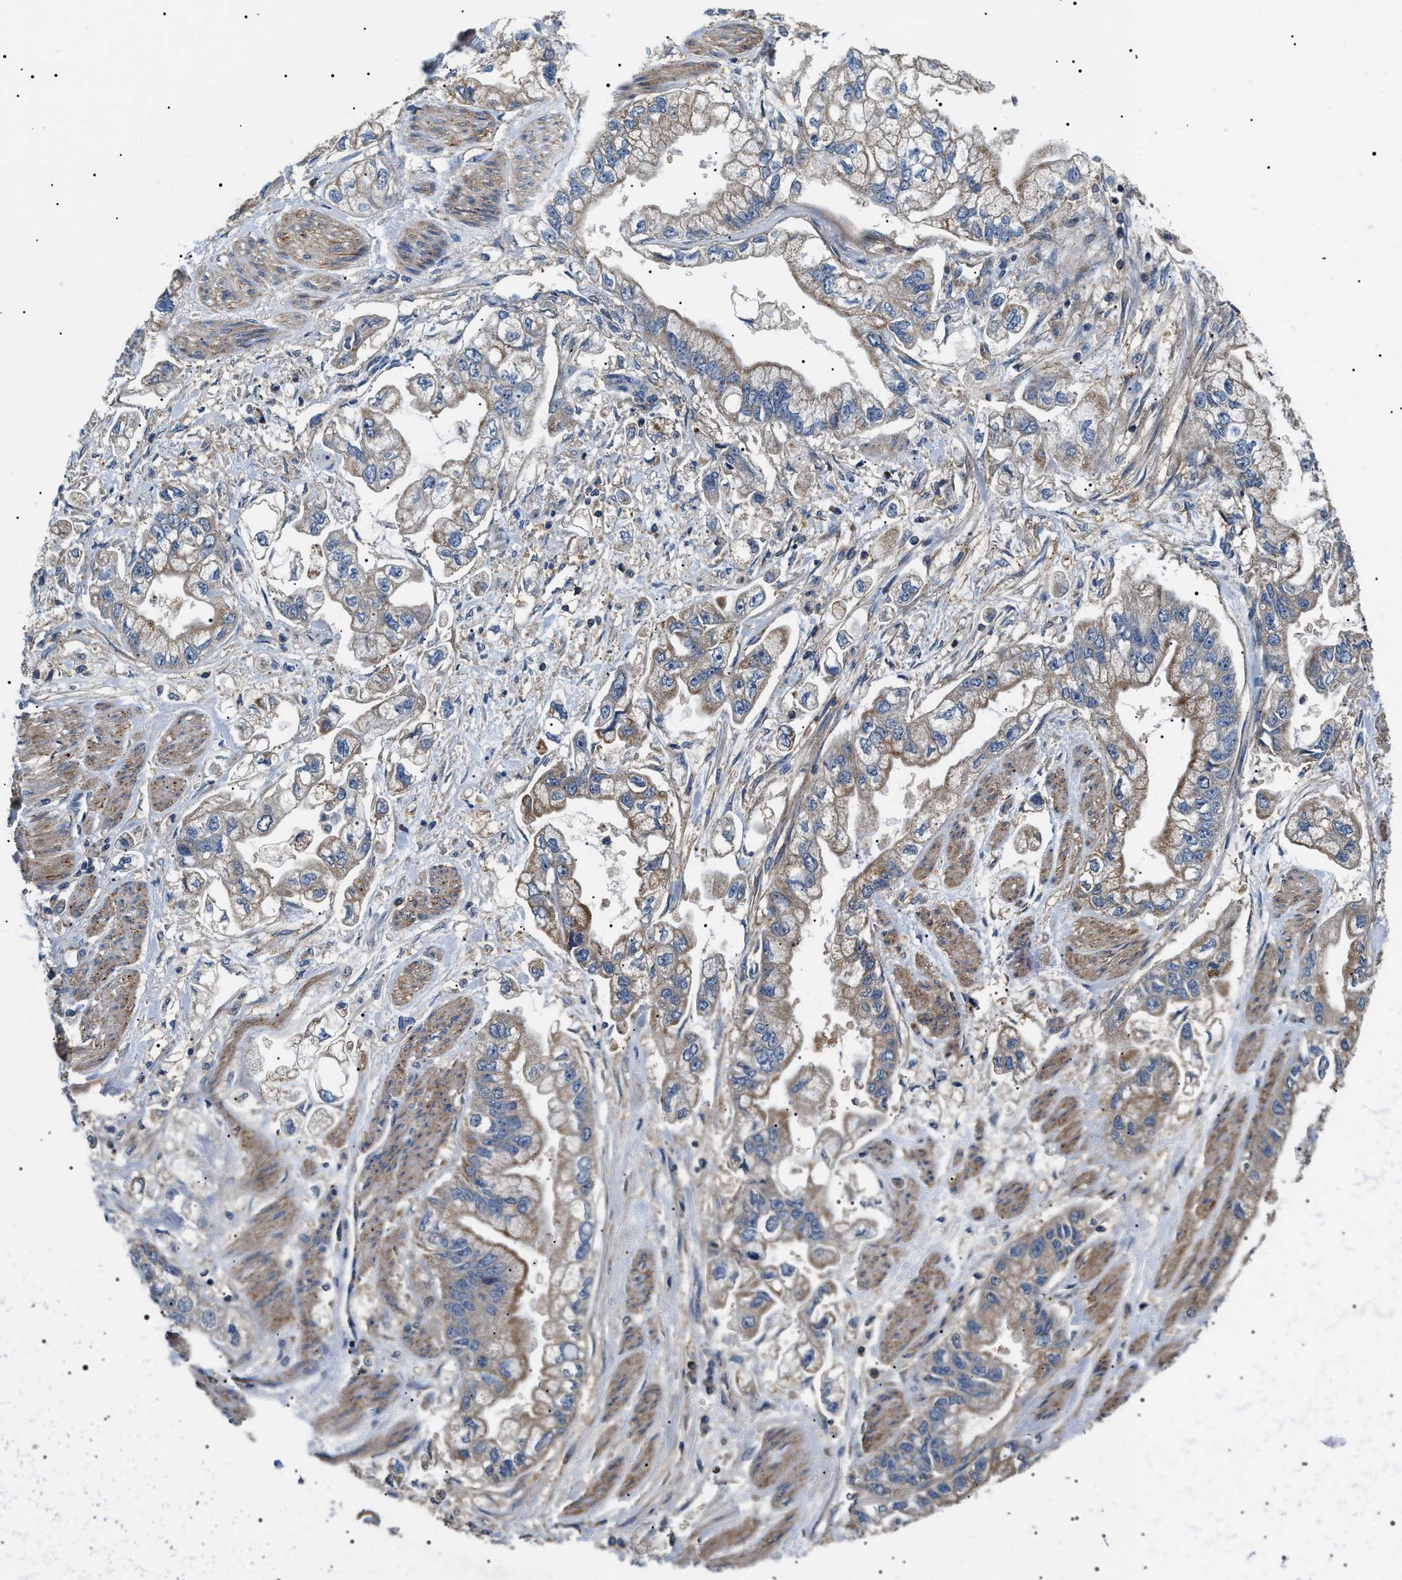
{"staining": {"intensity": "weak", "quantity": "25%-75%", "location": "cytoplasmic/membranous"}, "tissue": "stomach cancer", "cell_type": "Tumor cells", "image_type": "cancer", "snomed": [{"axis": "morphology", "description": "Normal tissue, NOS"}, {"axis": "morphology", "description": "Adenocarcinoma, NOS"}, {"axis": "topography", "description": "Stomach"}], "caption": "This histopathology image shows stomach cancer (adenocarcinoma) stained with IHC to label a protein in brown. The cytoplasmic/membranous of tumor cells show weak positivity for the protein. Nuclei are counter-stained blue.", "gene": "OXSM", "patient": {"sex": "male", "age": 62}}